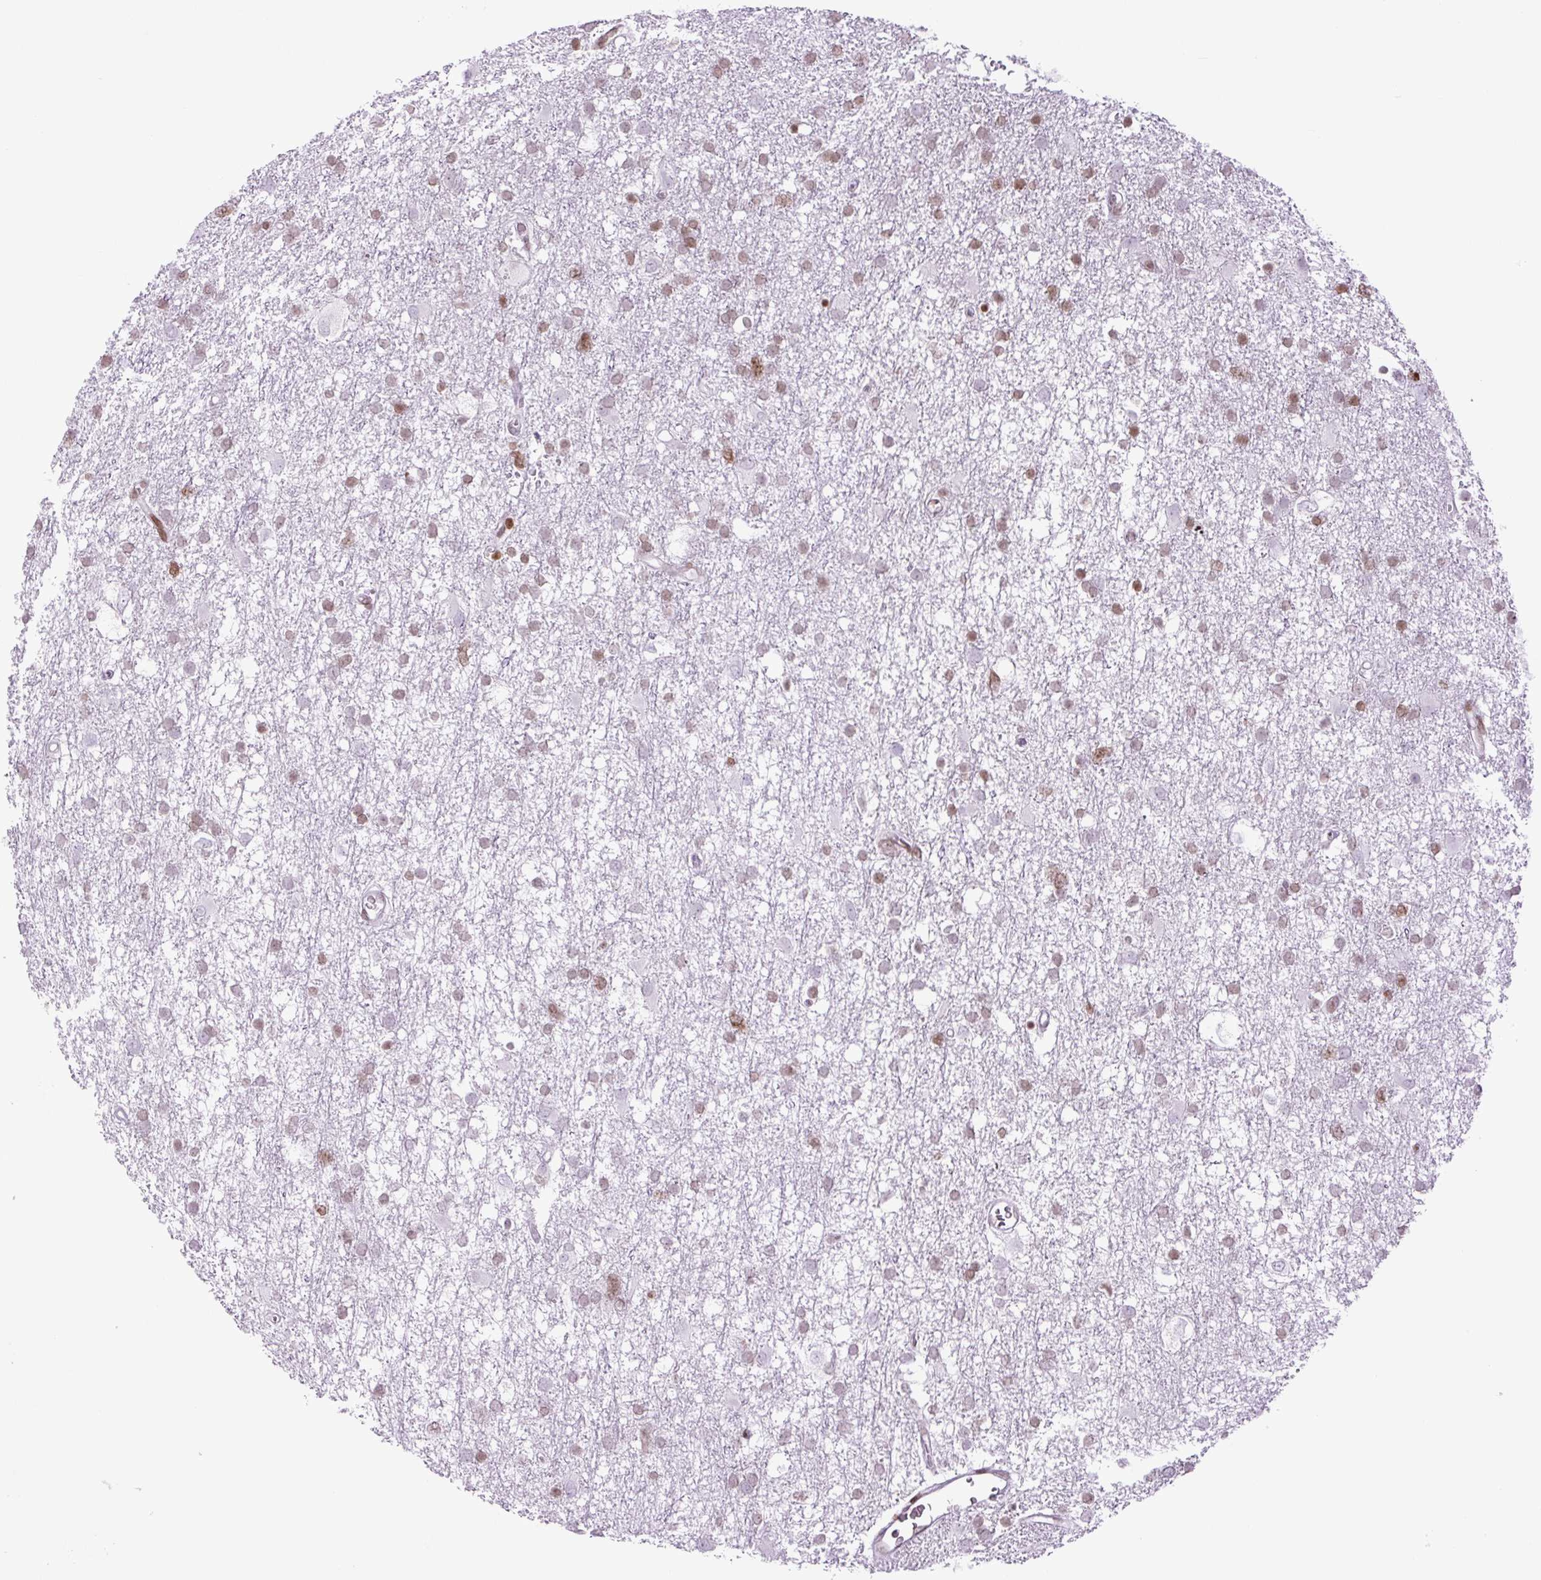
{"staining": {"intensity": "moderate", "quantity": "25%-75%", "location": "nuclear"}, "tissue": "glioma", "cell_type": "Tumor cells", "image_type": "cancer", "snomed": [{"axis": "morphology", "description": "Glioma, malignant, High grade"}, {"axis": "topography", "description": "Brain"}], "caption": "This image displays glioma stained with IHC to label a protein in brown. The nuclear of tumor cells show moderate positivity for the protein. Nuclei are counter-stained blue.", "gene": "H1-3", "patient": {"sex": "male", "age": 61}}